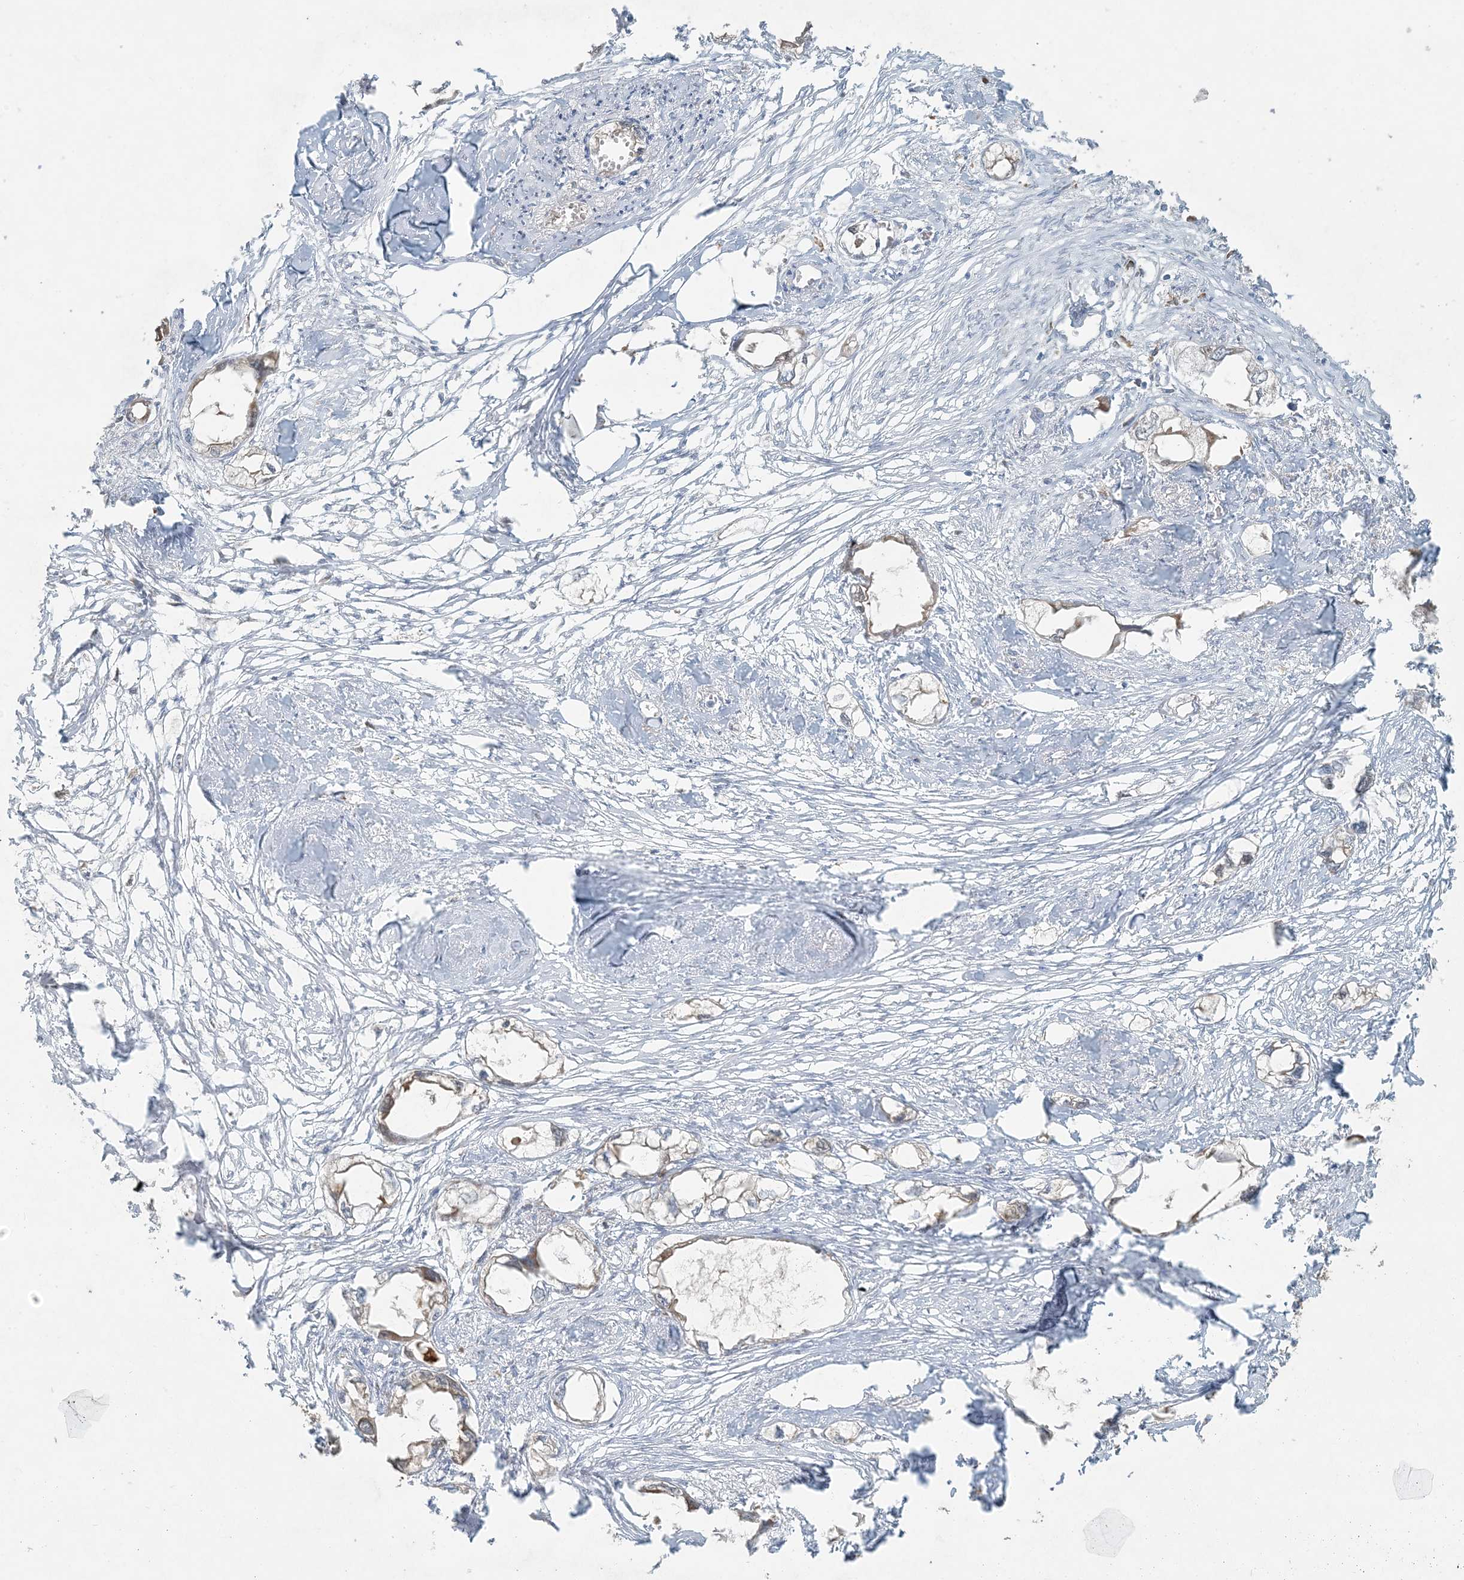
{"staining": {"intensity": "weak", "quantity": "<25%", "location": "cytoplasmic/membranous"}, "tissue": "endometrial cancer", "cell_type": "Tumor cells", "image_type": "cancer", "snomed": [{"axis": "morphology", "description": "Adenocarcinoma, NOS"}, {"axis": "morphology", "description": "Adenocarcinoma, metastatic, NOS"}, {"axis": "topography", "description": "Adipose tissue"}, {"axis": "topography", "description": "Endometrium"}], "caption": "Endometrial adenocarcinoma stained for a protein using immunohistochemistry (IHC) demonstrates no expression tumor cells.", "gene": "HACL1", "patient": {"sex": "female", "age": 67}}